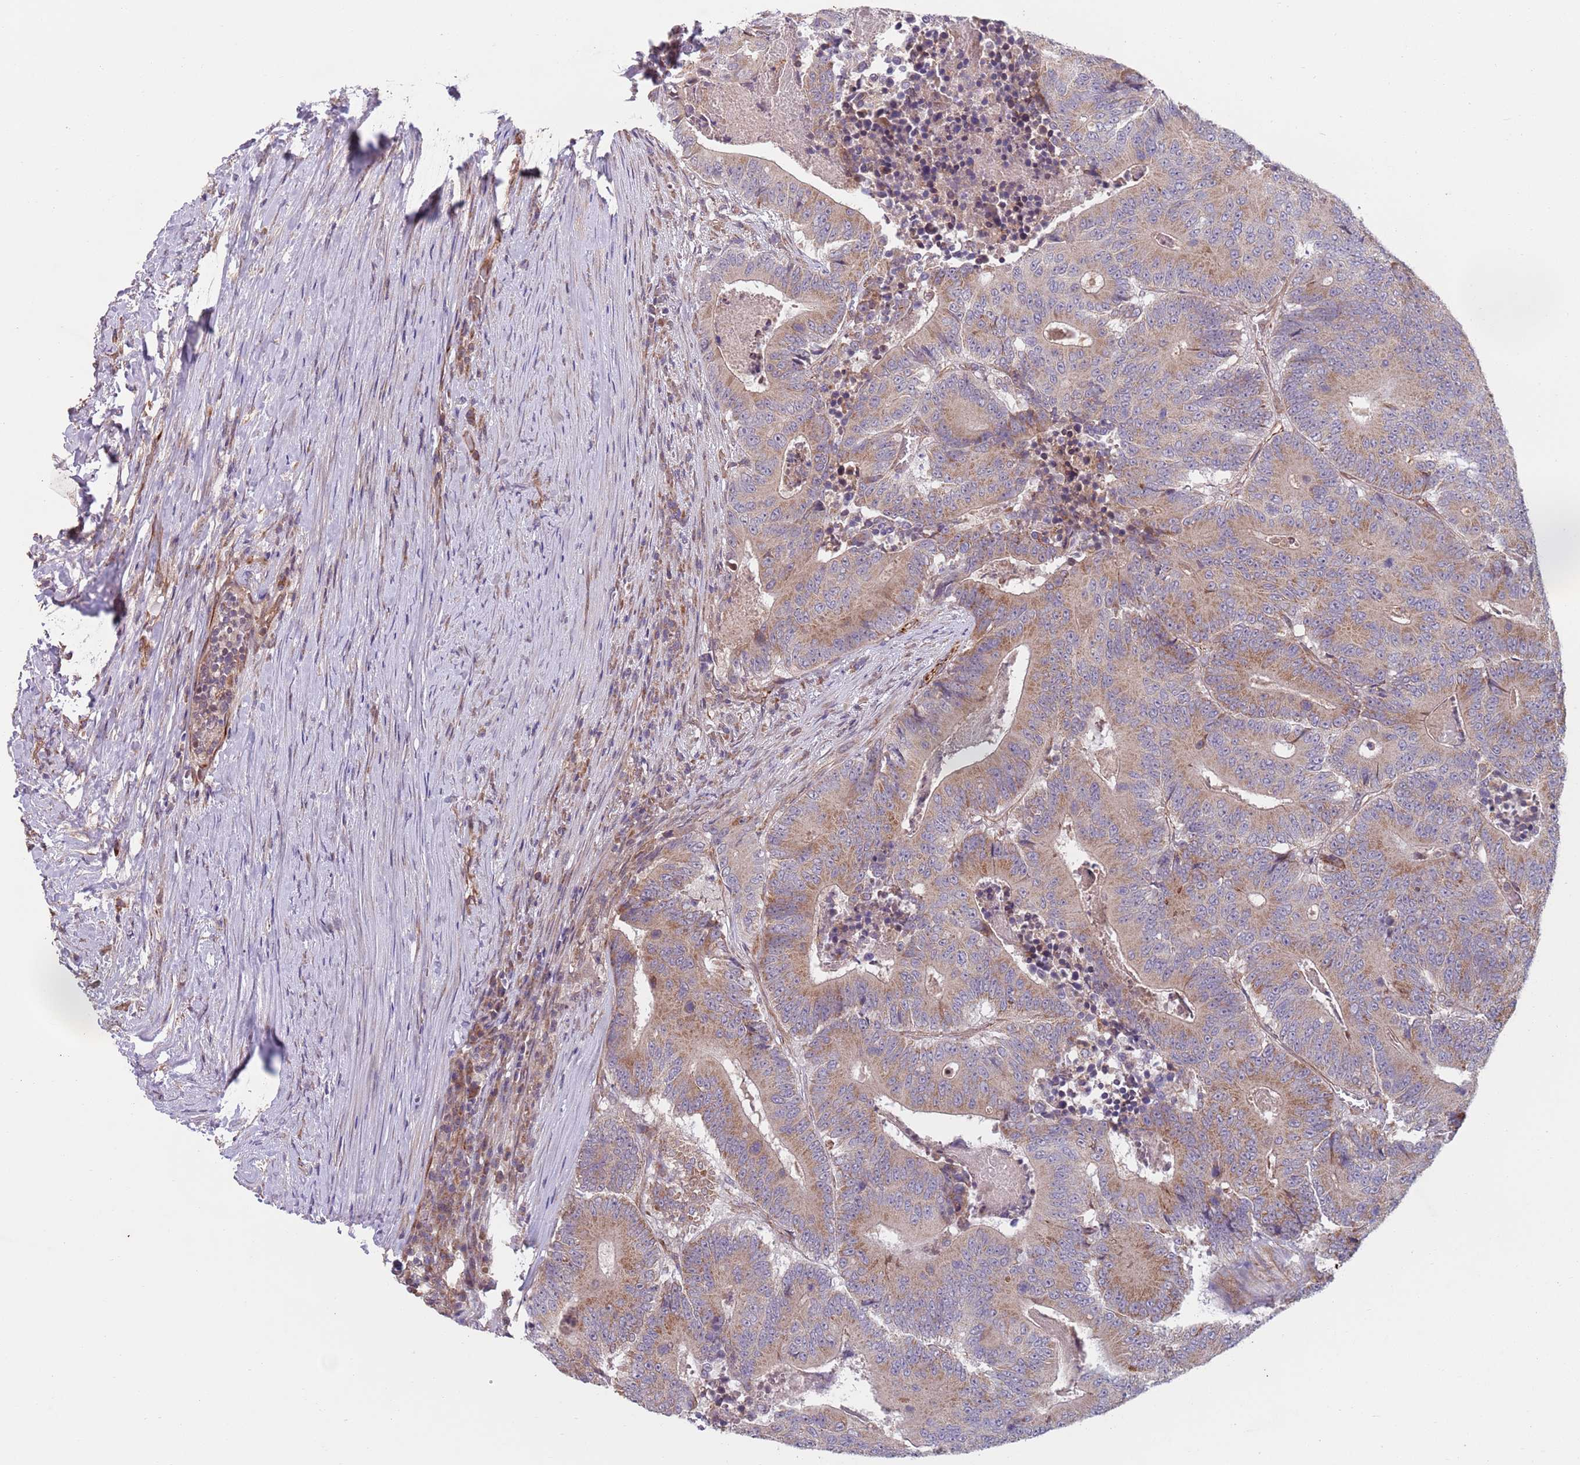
{"staining": {"intensity": "moderate", "quantity": ">75%", "location": "cytoplasmic/membranous"}, "tissue": "colorectal cancer", "cell_type": "Tumor cells", "image_type": "cancer", "snomed": [{"axis": "morphology", "description": "Adenocarcinoma, NOS"}, {"axis": "topography", "description": "Colon"}], "caption": "An image showing moderate cytoplasmic/membranous staining in about >75% of tumor cells in colorectal cancer, as visualized by brown immunohistochemical staining.", "gene": "CHD9", "patient": {"sex": "male", "age": 83}}